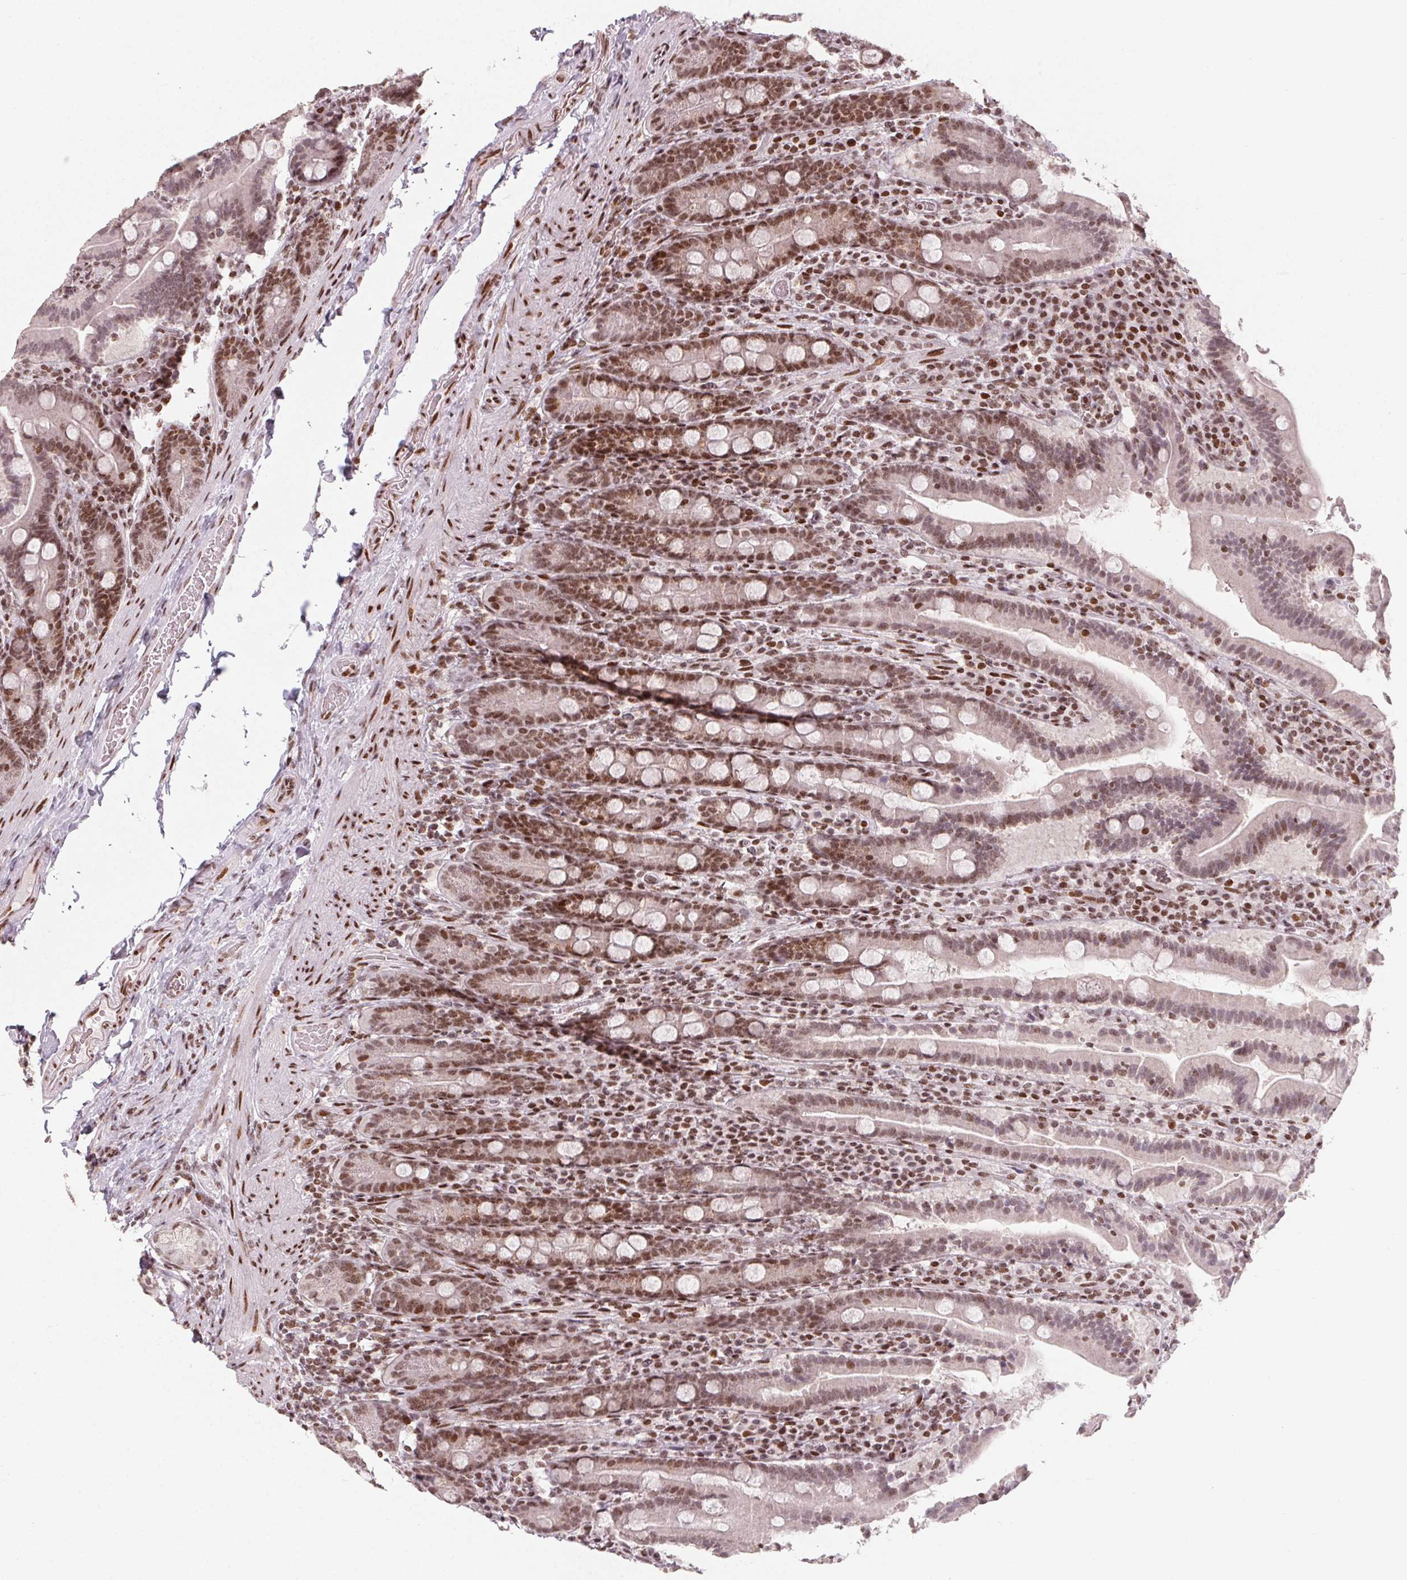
{"staining": {"intensity": "moderate", "quantity": ">75%", "location": "nuclear"}, "tissue": "small intestine", "cell_type": "Glandular cells", "image_type": "normal", "snomed": [{"axis": "morphology", "description": "Normal tissue, NOS"}, {"axis": "topography", "description": "Small intestine"}], "caption": "Small intestine stained with DAB IHC shows medium levels of moderate nuclear expression in about >75% of glandular cells. (Brightfield microscopy of DAB IHC at high magnification).", "gene": "KMT2A", "patient": {"sex": "male", "age": 26}}